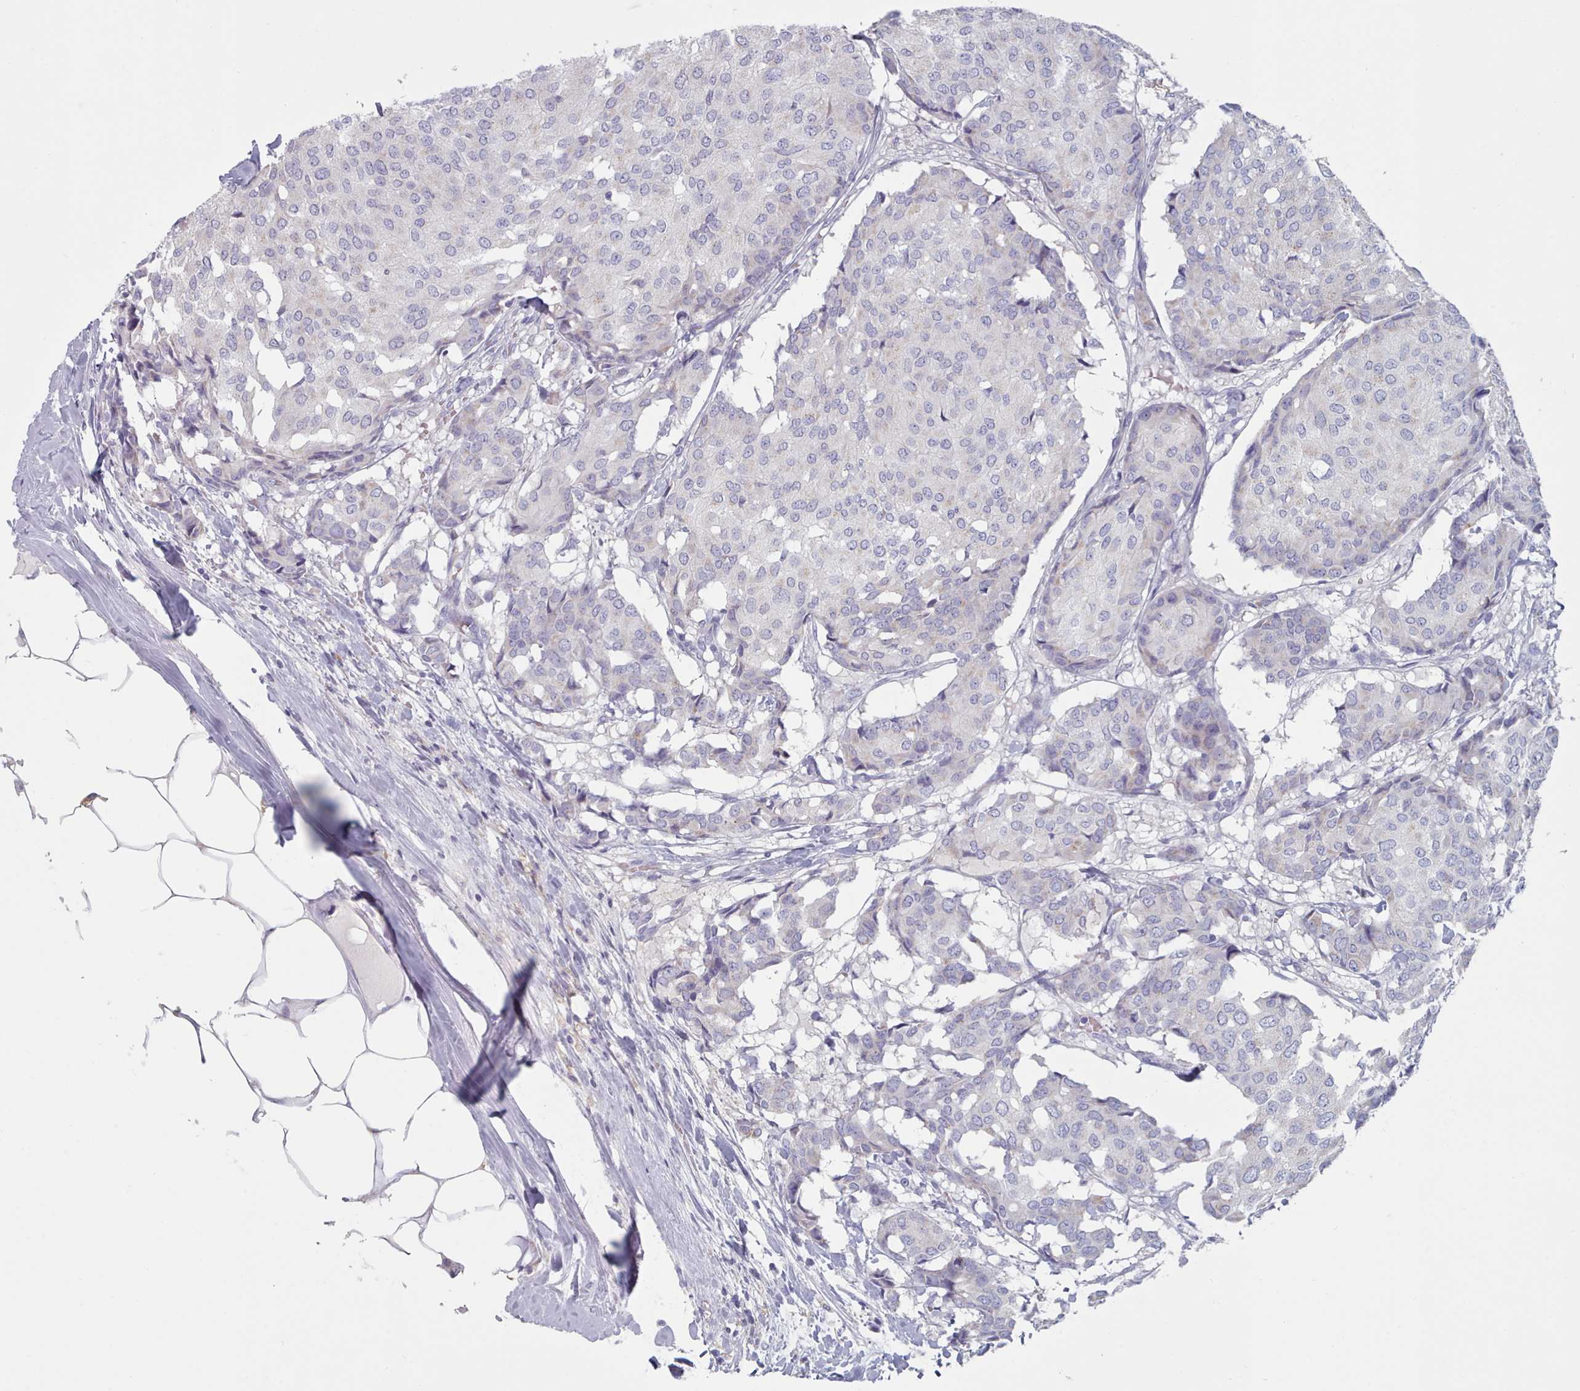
{"staining": {"intensity": "negative", "quantity": "none", "location": "none"}, "tissue": "breast cancer", "cell_type": "Tumor cells", "image_type": "cancer", "snomed": [{"axis": "morphology", "description": "Duct carcinoma"}, {"axis": "topography", "description": "Breast"}], "caption": "DAB immunohistochemical staining of breast cancer (infiltrating ductal carcinoma) reveals no significant expression in tumor cells.", "gene": "HAO1", "patient": {"sex": "female", "age": 75}}